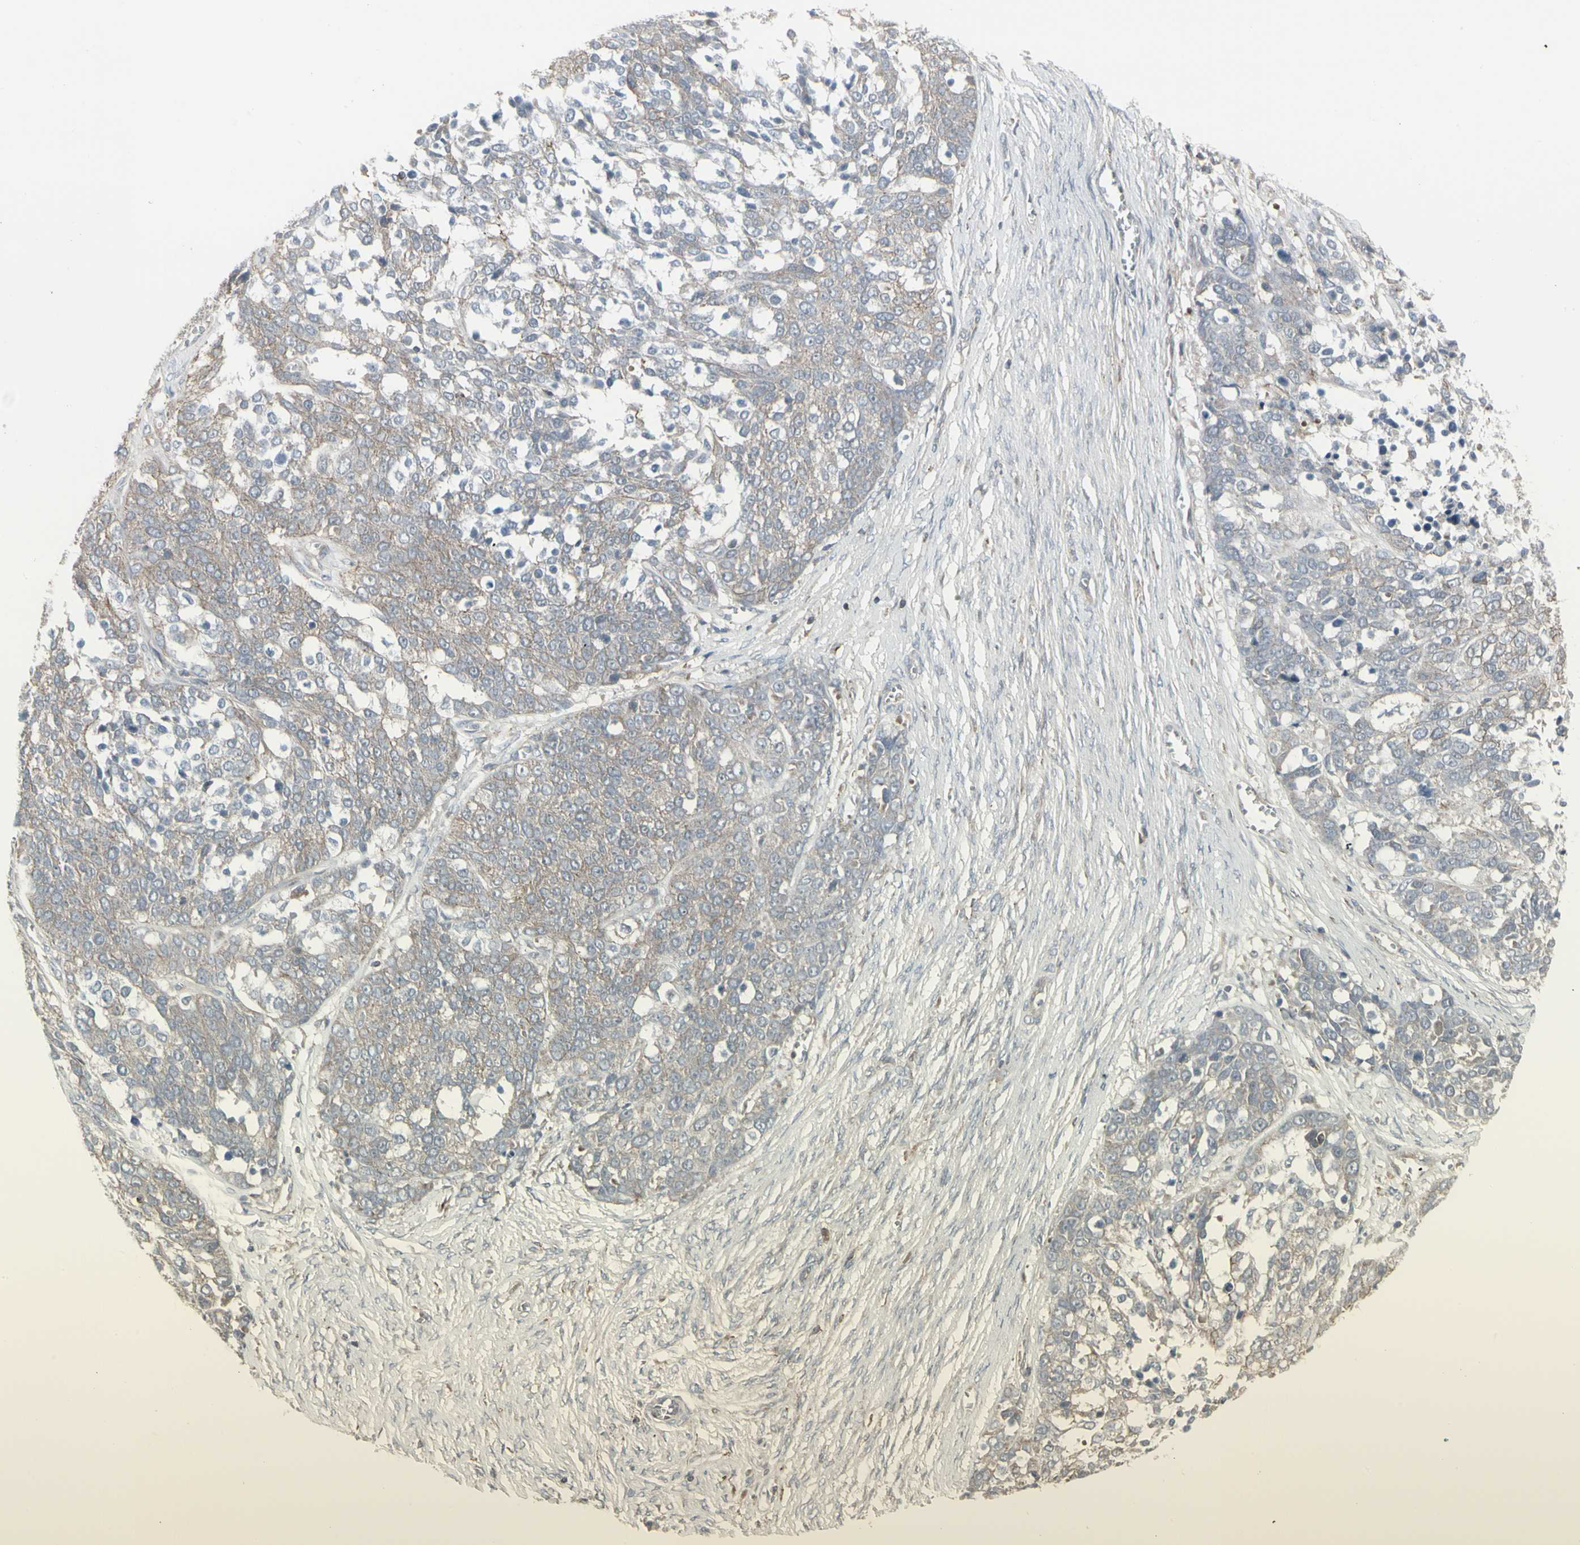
{"staining": {"intensity": "weak", "quantity": ">75%", "location": "cytoplasmic/membranous"}, "tissue": "ovarian cancer", "cell_type": "Tumor cells", "image_type": "cancer", "snomed": [{"axis": "morphology", "description": "Cystadenocarcinoma, serous, NOS"}, {"axis": "topography", "description": "Ovary"}], "caption": "Immunohistochemistry (IHC) micrograph of neoplastic tissue: serous cystadenocarcinoma (ovarian) stained using immunohistochemistry (IHC) demonstrates low levels of weak protein expression localized specifically in the cytoplasmic/membranous of tumor cells, appearing as a cytoplasmic/membranous brown color.", "gene": "EPS15", "patient": {"sex": "female", "age": 44}}